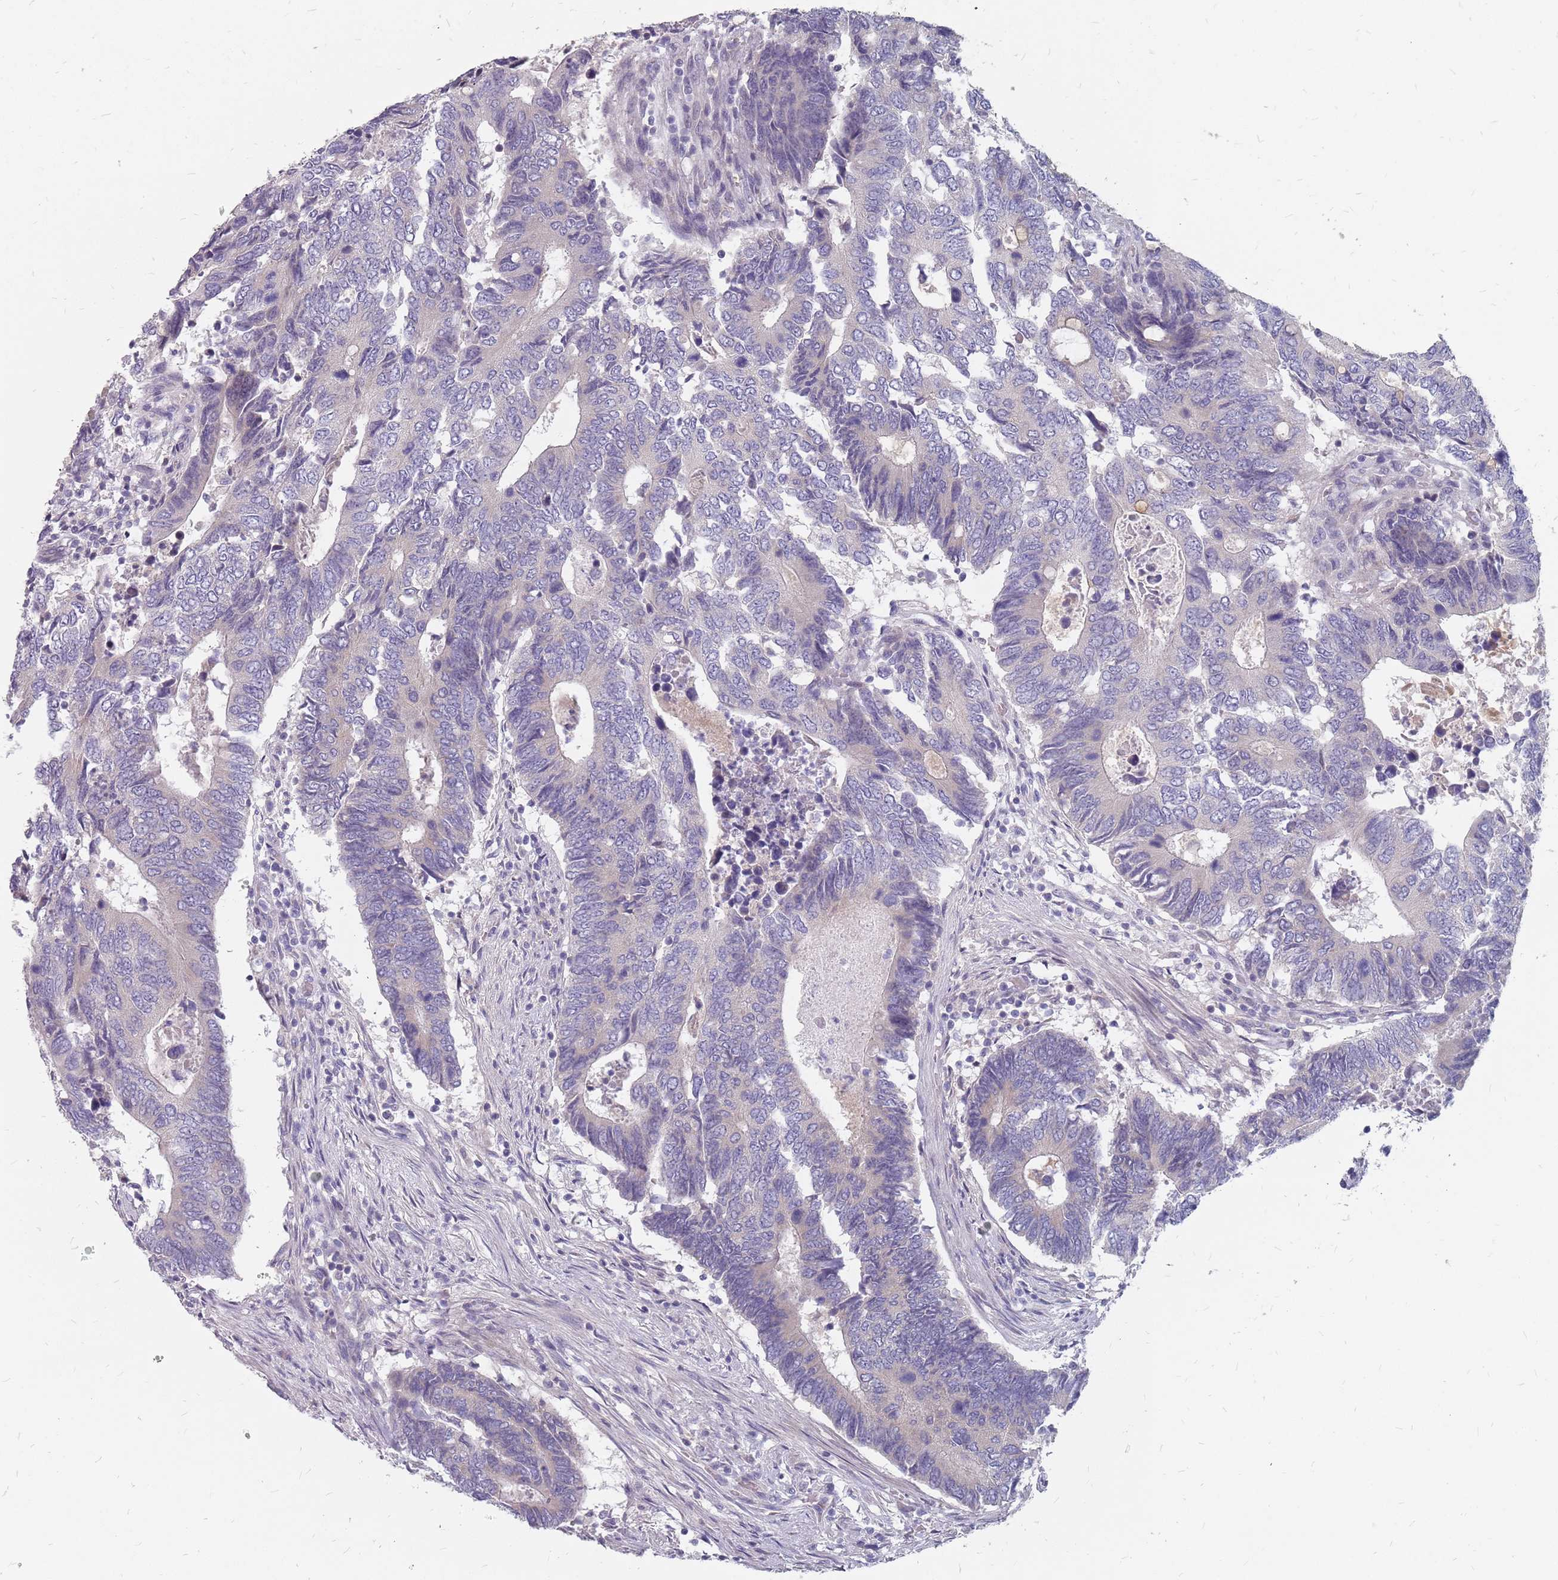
{"staining": {"intensity": "negative", "quantity": "none", "location": "none"}, "tissue": "colorectal cancer", "cell_type": "Tumor cells", "image_type": "cancer", "snomed": [{"axis": "morphology", "description": "Adenocarcinoma, NOS"}, {"axis": "topography", "description": "Colon"}], "caption": "Tumor cells show no significant protein positivity in adenocarcinoma (colorectal).", "gene": "CMTR2", "patient": {"sex": "male", "age": 87}}